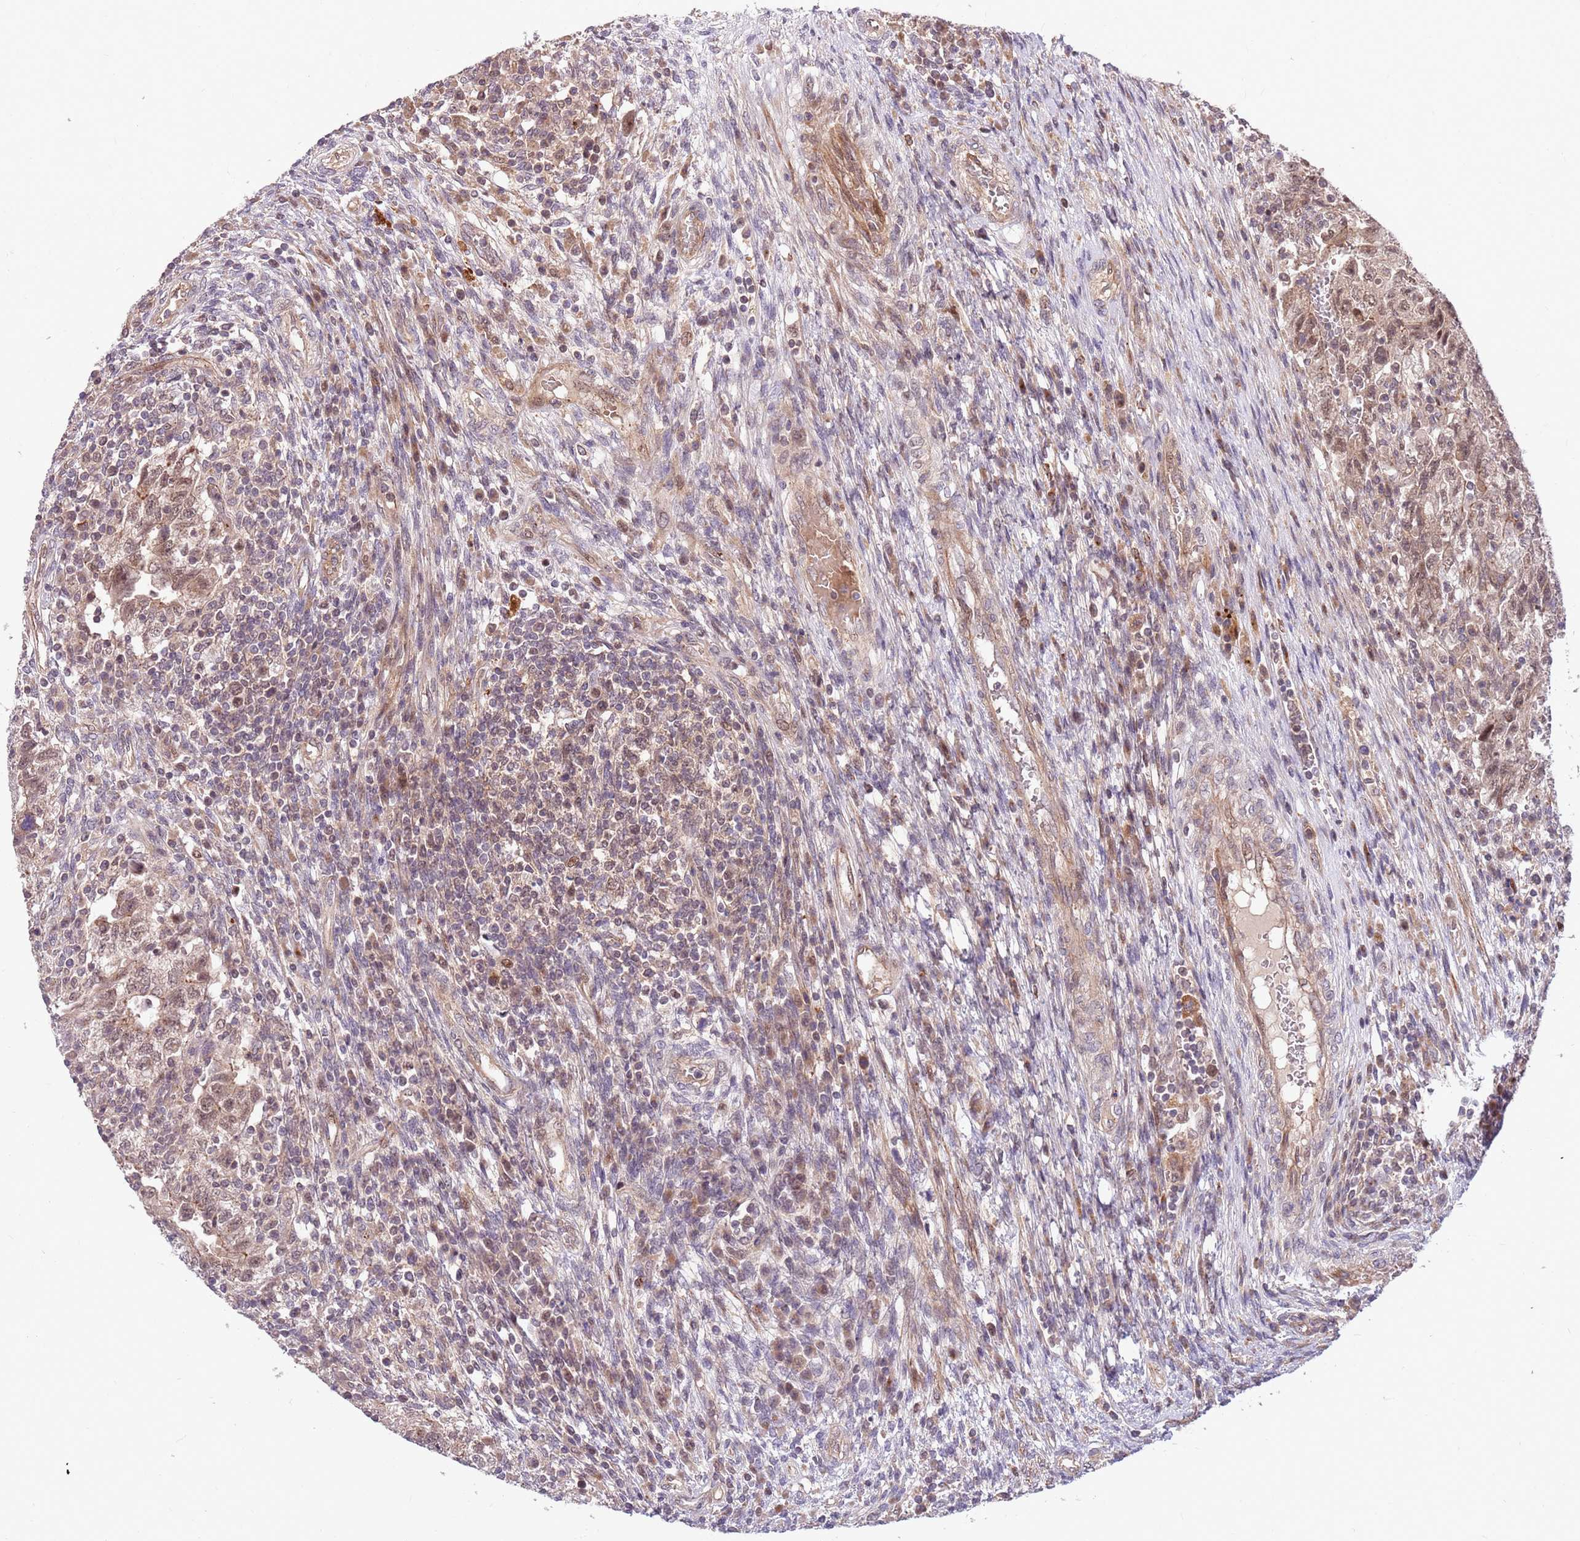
{"staining": {"intensity": "weak", "quantity": ">75%", "location": "nuclear"}, "tissue": "testis cancer", "cell_type": "Tumor cells", "image_type": "cancer", "snomed": [{"axis": "morphology", "description": "Carcinoma, Embryonal, NOS"}, {"axis": "topography", "description": "Testis"}], "caption": "Immunohistochemistry (IHC) (DAB (3,3'-diaminobenzidine)) staining of testis cancer shows weak nuclear protein positivity in about >75% of tumor cells.", "gene": "HAUS3", "patient": {"sex": "male", "age": 26}}